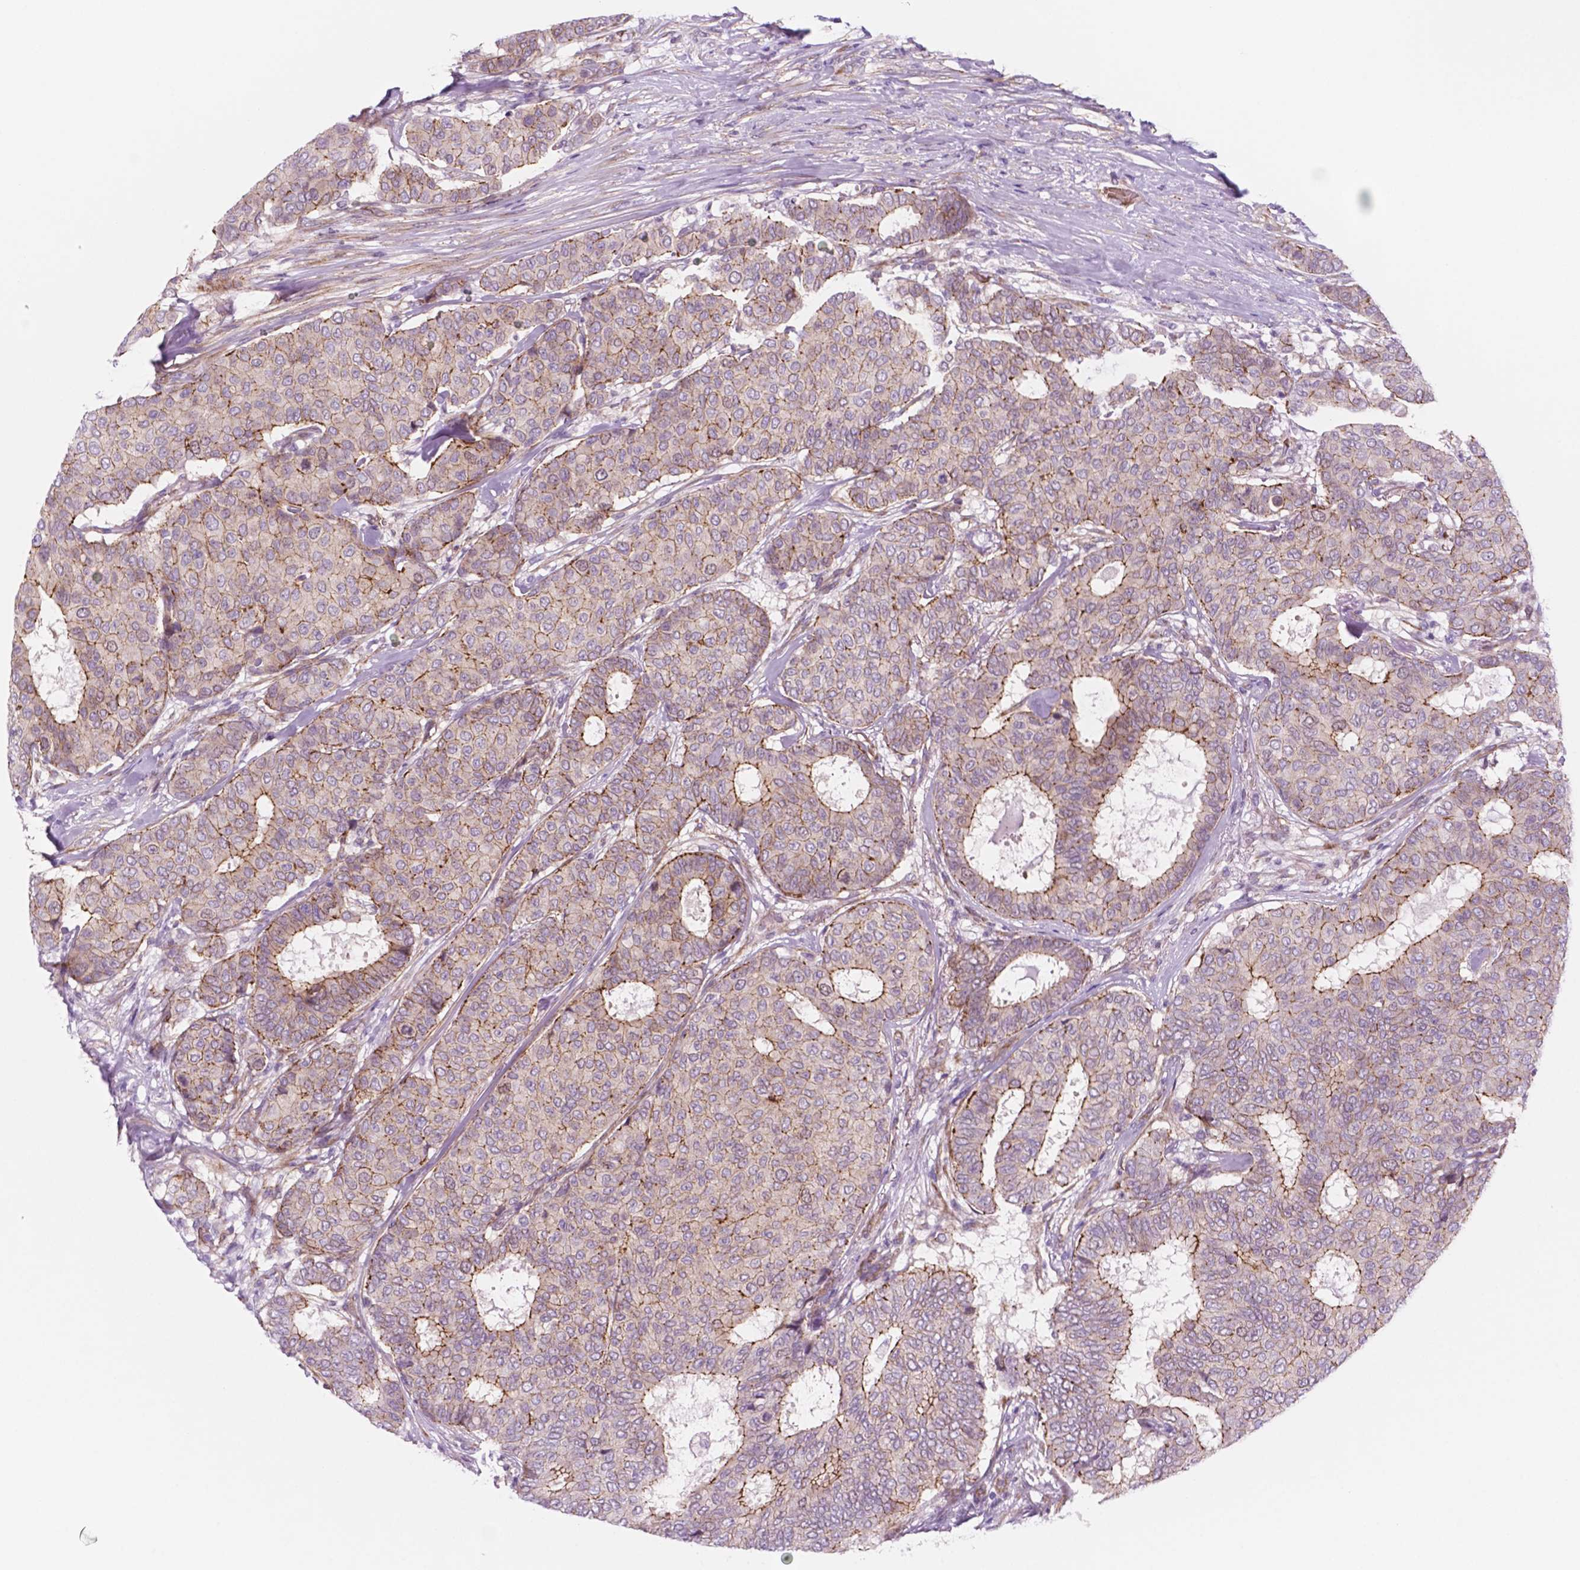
{"staining": {"intensity": "moderate", "quantity": "25%-75%", "location": "cytoplasmic/membranous"}, "tissue": "breast cancer", "cell_type": "Tumor cells", "image_type": "cancer", "snomed": [{"axis": "morphology", "description": "Duct carcinoma"}, {"axis": "topography", "description": "Breast"}], "caption": "Protein staining by immunohistochemistry (IHC) demonstrates moderate cytoplasmic/membranous staining in about 25%-75% of tumor cells in invasive ductal carcinoma (breast).", "gene": "RND3", "patient": {"sex": "female", "age": 75}}